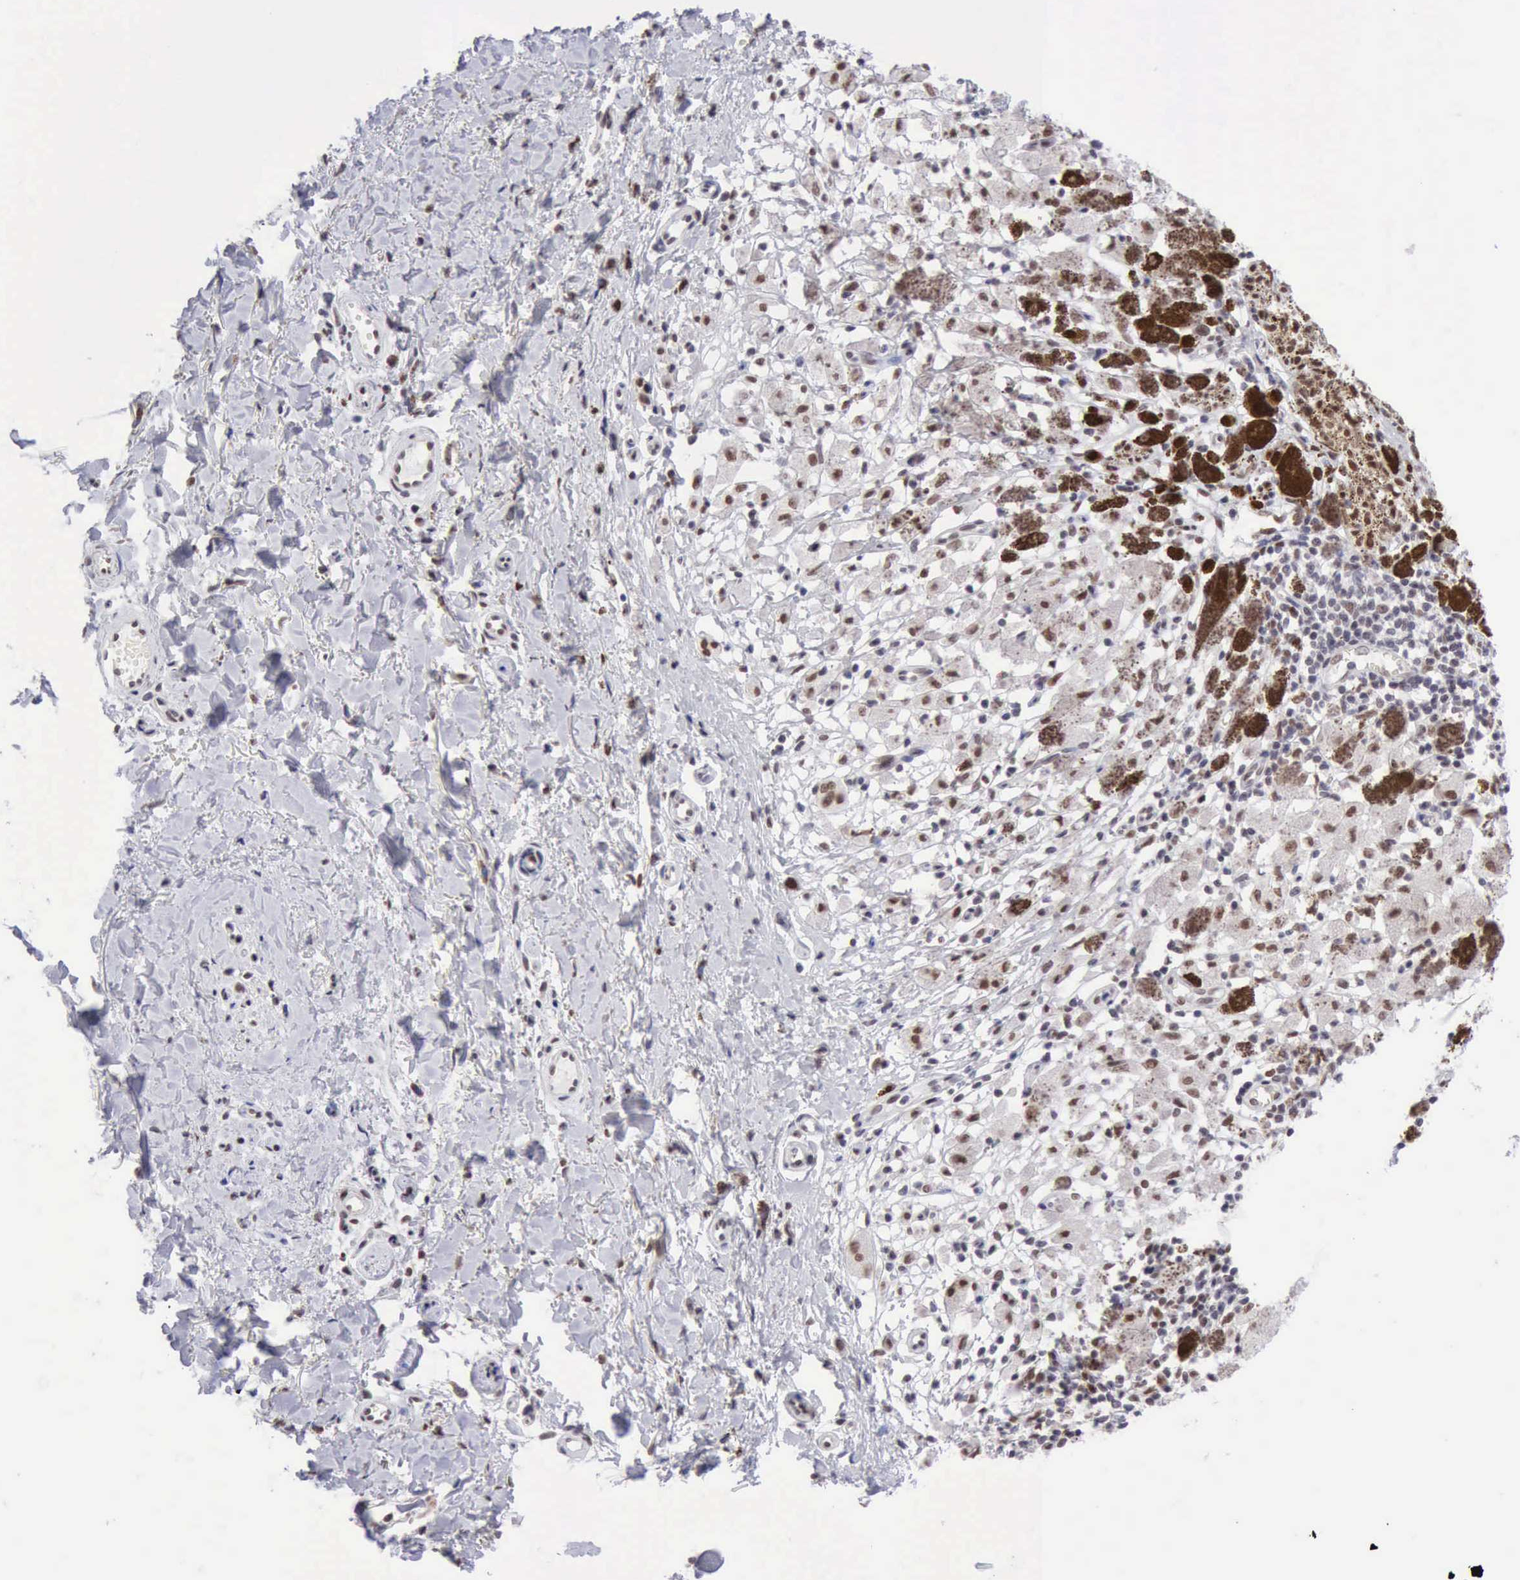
{"staining": {"intensity": "moderate", "quantity": ">75%", "location": "nuclear"}, "tissue": "melanoma", "cell_type": "Tumor cells", "image_type": "cancer", "snomed": [{"axis": "morphology", "description": "Malignant melanoma, NOS"}, {"axis": "topography", "description": "Skin"}], "caption": "Protein staining exhibits moderate nuclear positivity in about >75% of tumor cells in malignant melanoma.", "gene": "ERCC4", "patient": {"sex": "male", "age": 88}}